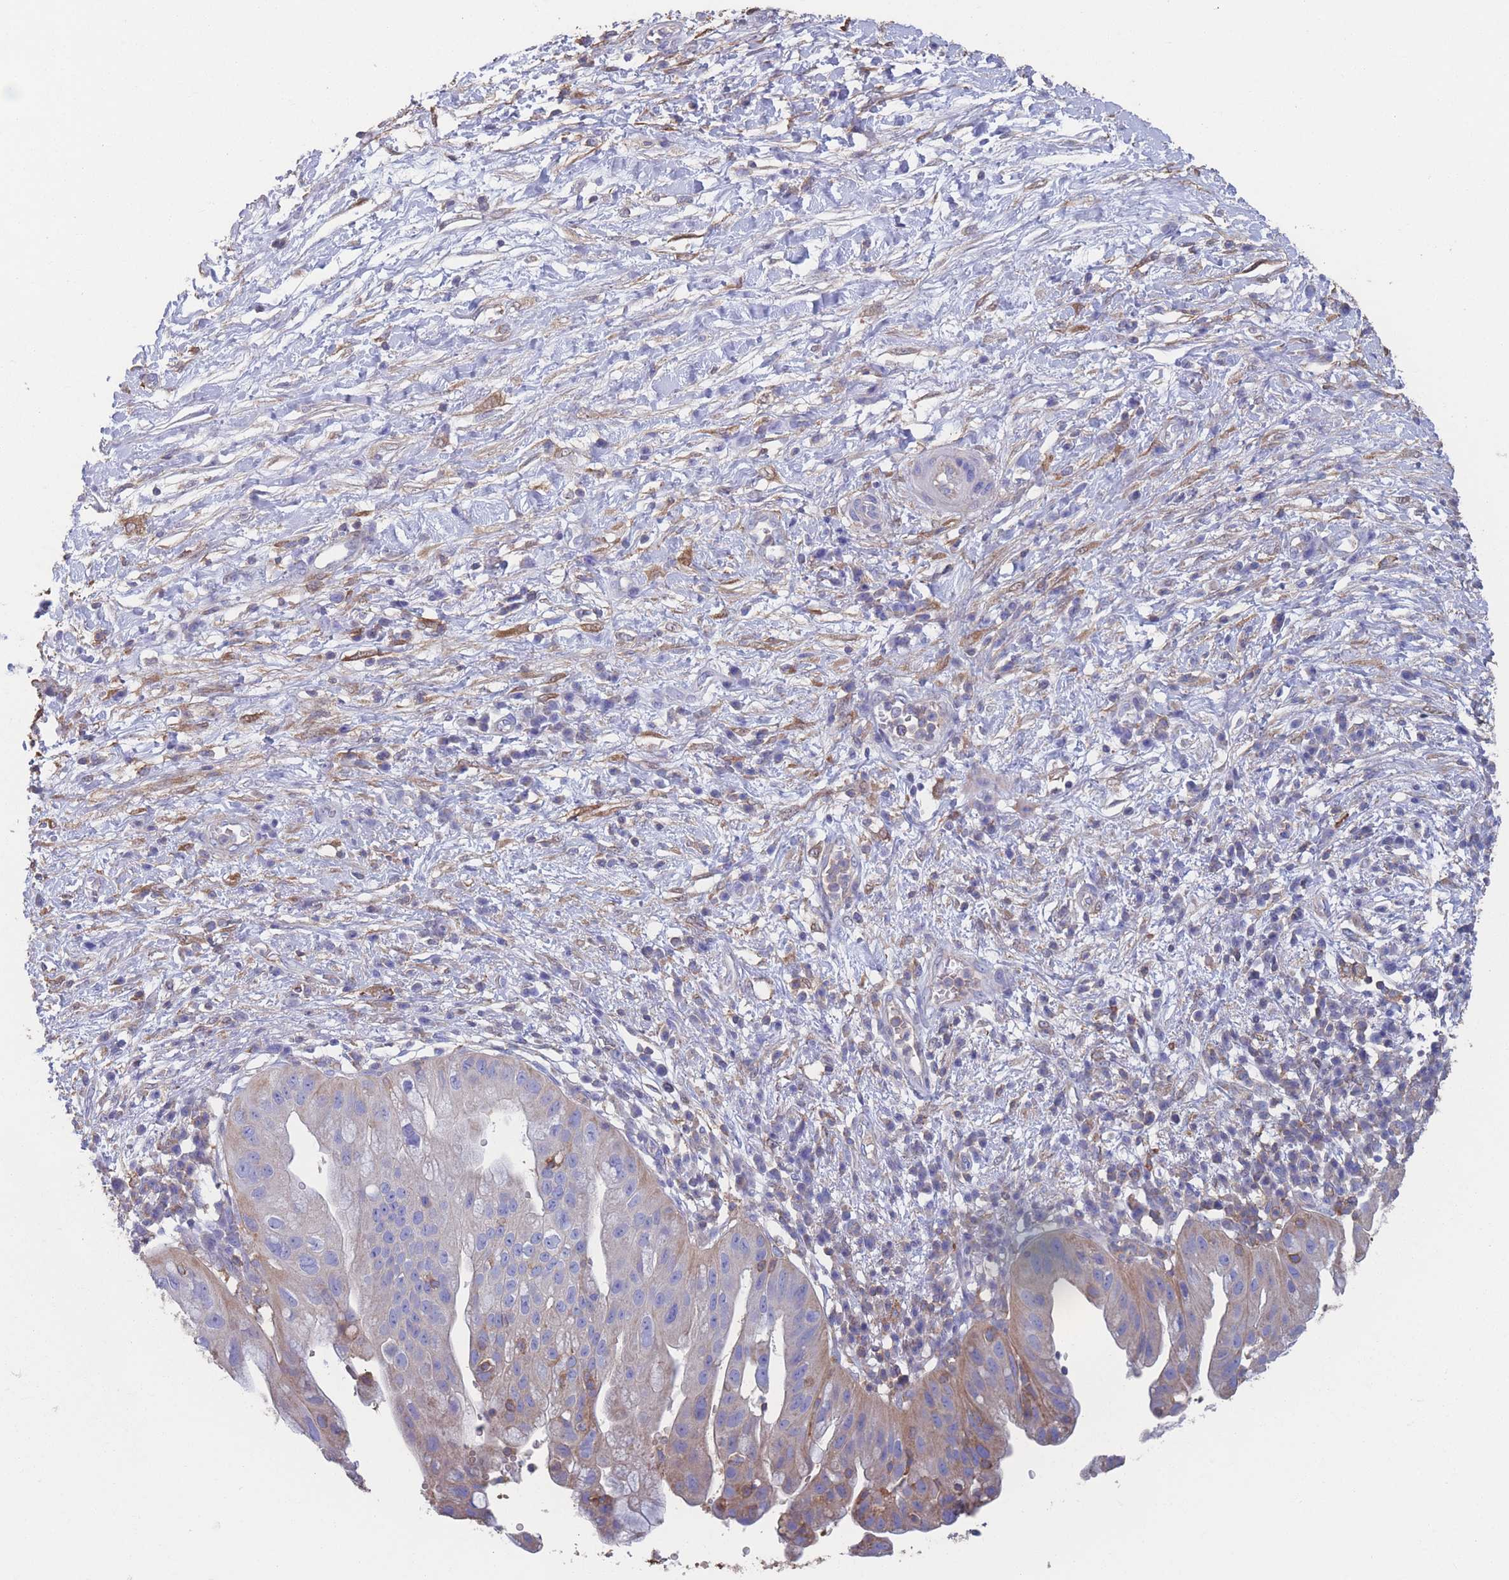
{"staining": {"intensity": "weak", "quantity": "<25%", "location": "cytoplasmic/membranous"}, "tissue": "pancreatic cancer", "cell_type": "Tumor cells", "image_type": "cancer", "snomed": [{"axis": "morphology", "description": "Adenocarcinoma, NOS"}, {"axis": "topography", "description": "Pancreas"}], "caption": "Micrograph shows no significant protein expression in tumor cells of pancreatic adenocarcinoma. (Immunohistochemistry (ihc), brightfield microscopy, high magnification).", "gene": "ADH1A", "patient": {"sex": "male", "age": 68}}